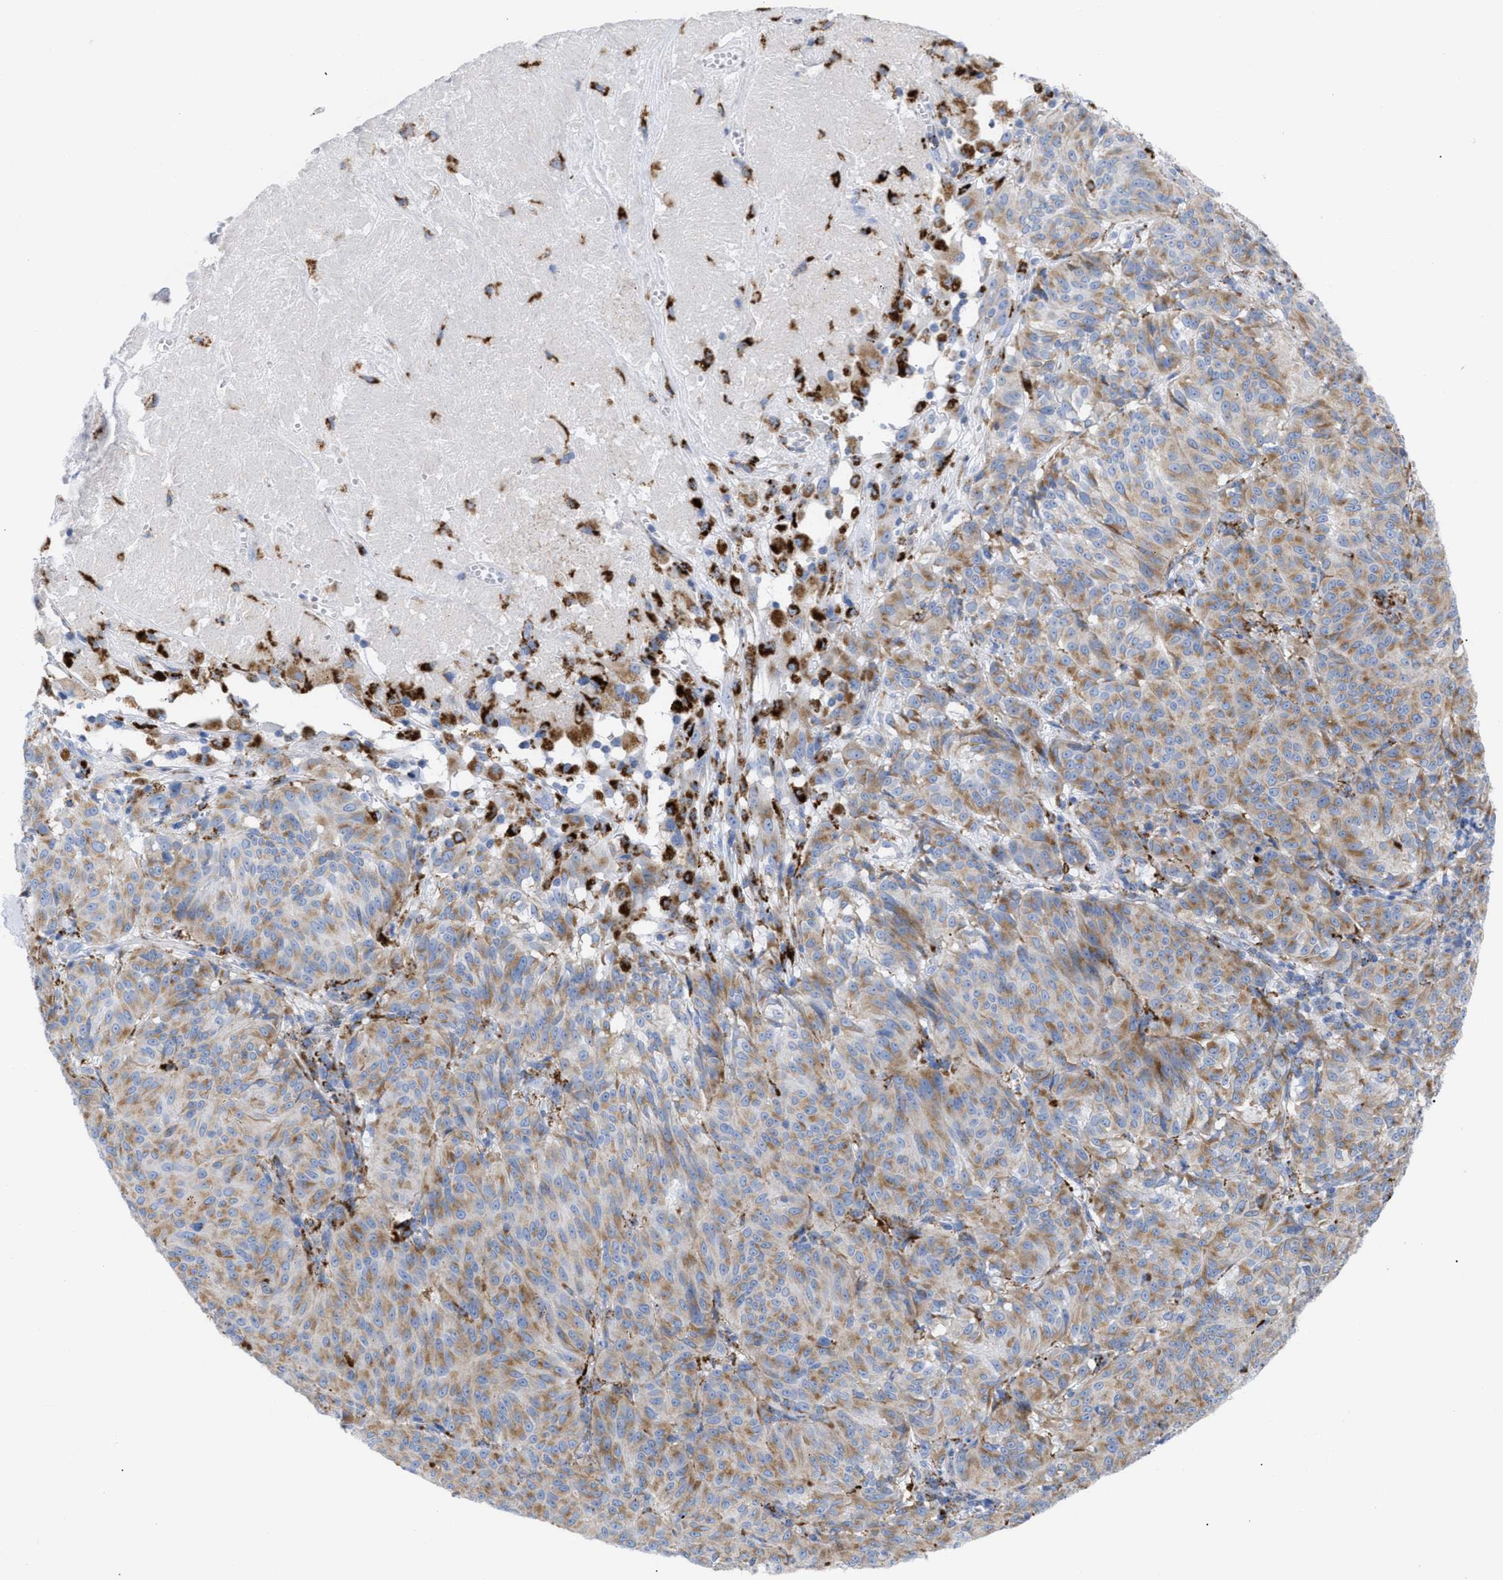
{"staining": {"intensity": "moderate", "quantity": ">75%", "location": "cytoplasmic/membranous"}, "tissue": "melanoma", "cell_type": "Tumor cells", "image_type": "cancer", "snomed": [{"axis": "morphology", "description": "Malignant melanoma, NOS"}, {"axis": "topography", "description": "Skin"}], "caption": "This is a histology image of immunohistochemistry staining of melanoma, which shows moderate positivity in the cytoplasmic/membranous of tumor cells.", "gene": "DRAM2", "patient": {"sex": "female", "age": 72}}